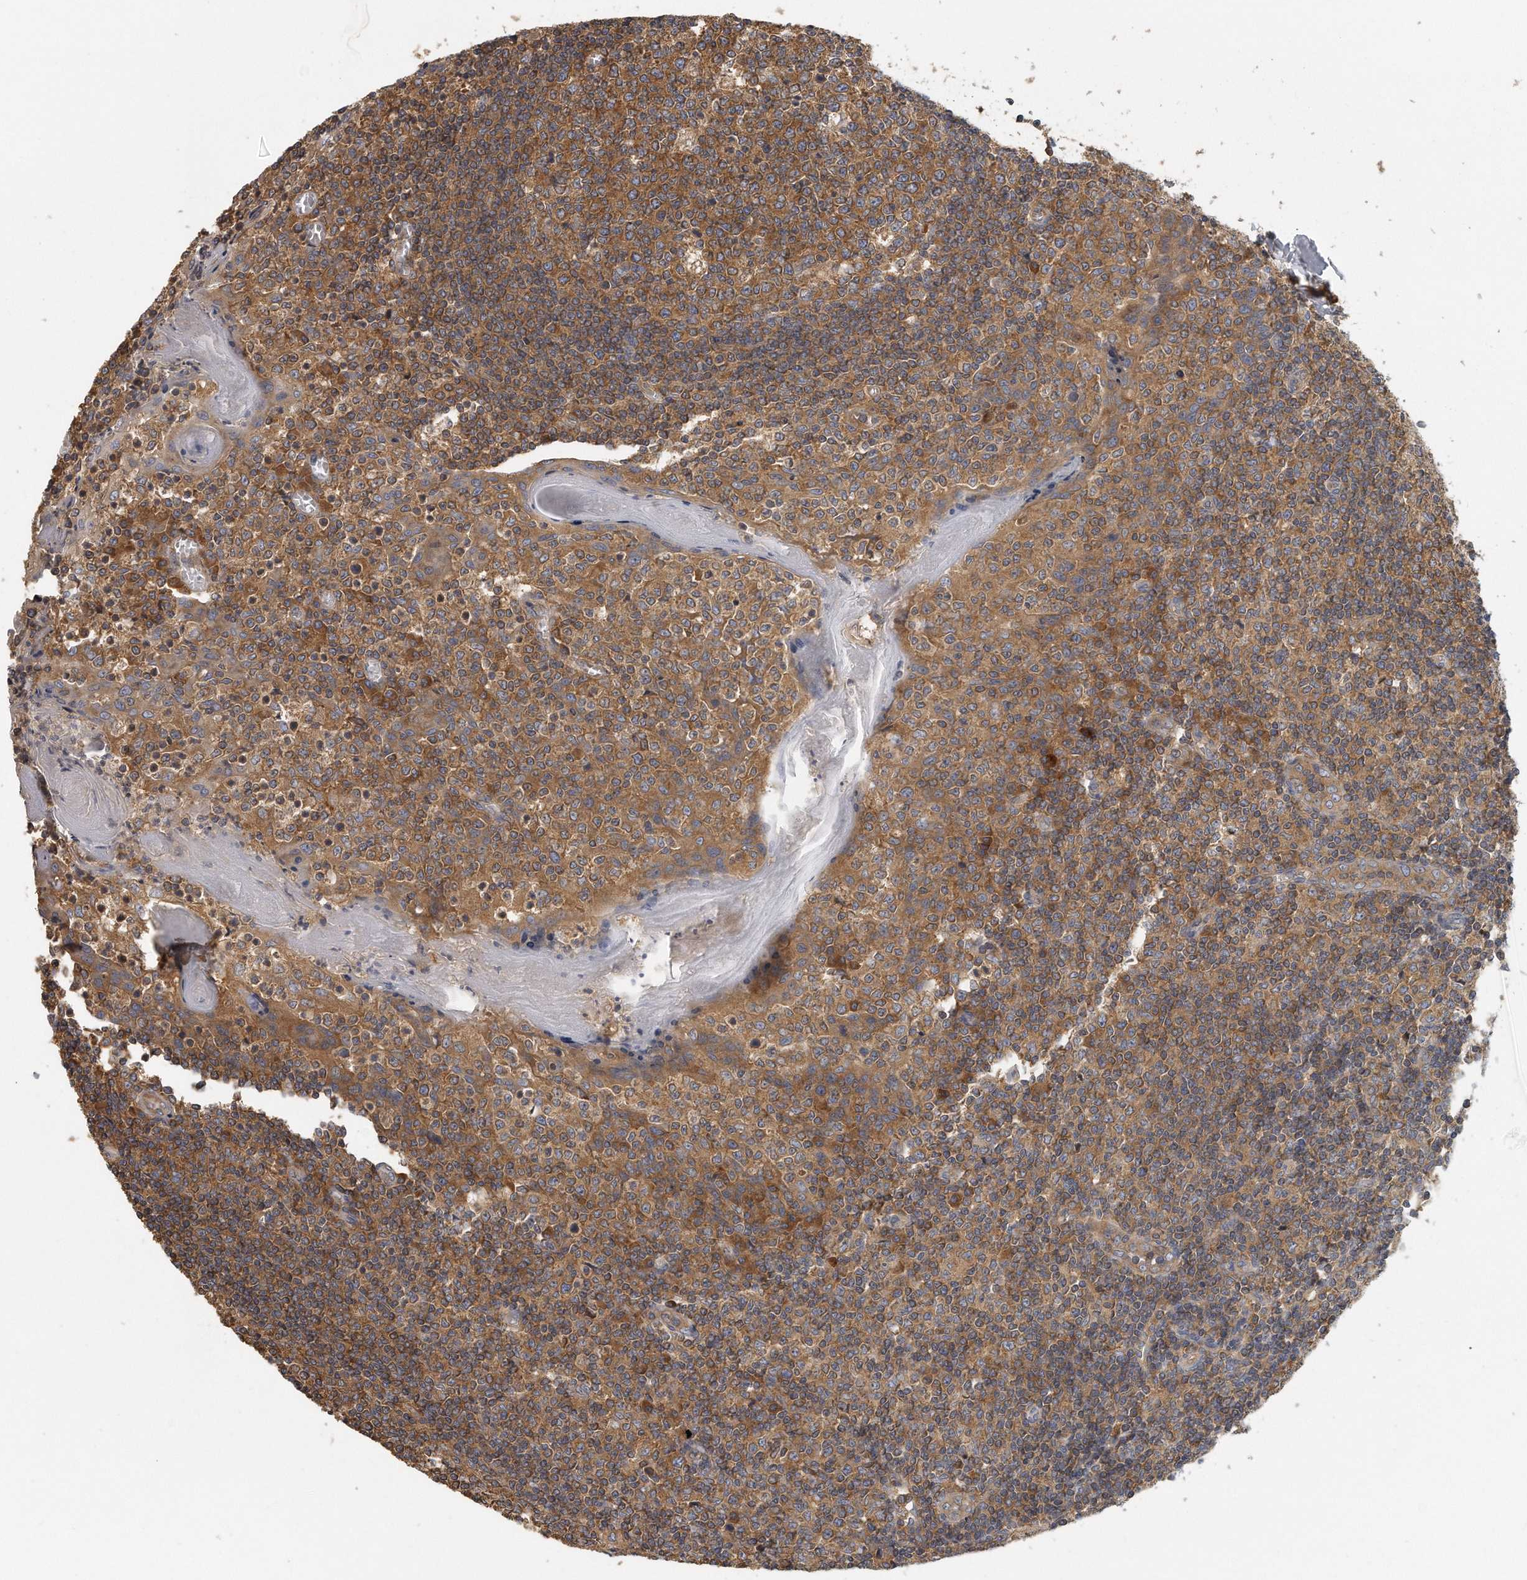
{"staining": {"intensity": "moderate", "quantity": ">75%", "location": "cytoplasmic/membranous"}, "tissue": "tonsil", "cell_type": "Germinal center cells", "image_type": "normal", "snomed": [{"axis": "morphology", "description": "Normal tissue, NOS"}, {"axis": "topography", "description": "Tonsil"}], "caption": "Protein analysis of benign tonsil displays moderate cytoplasmic/membranous staining in approximately >75% of germinal center cells.", "gene": "EIF3I", "patient": {"sex": "female", "age": 19}}